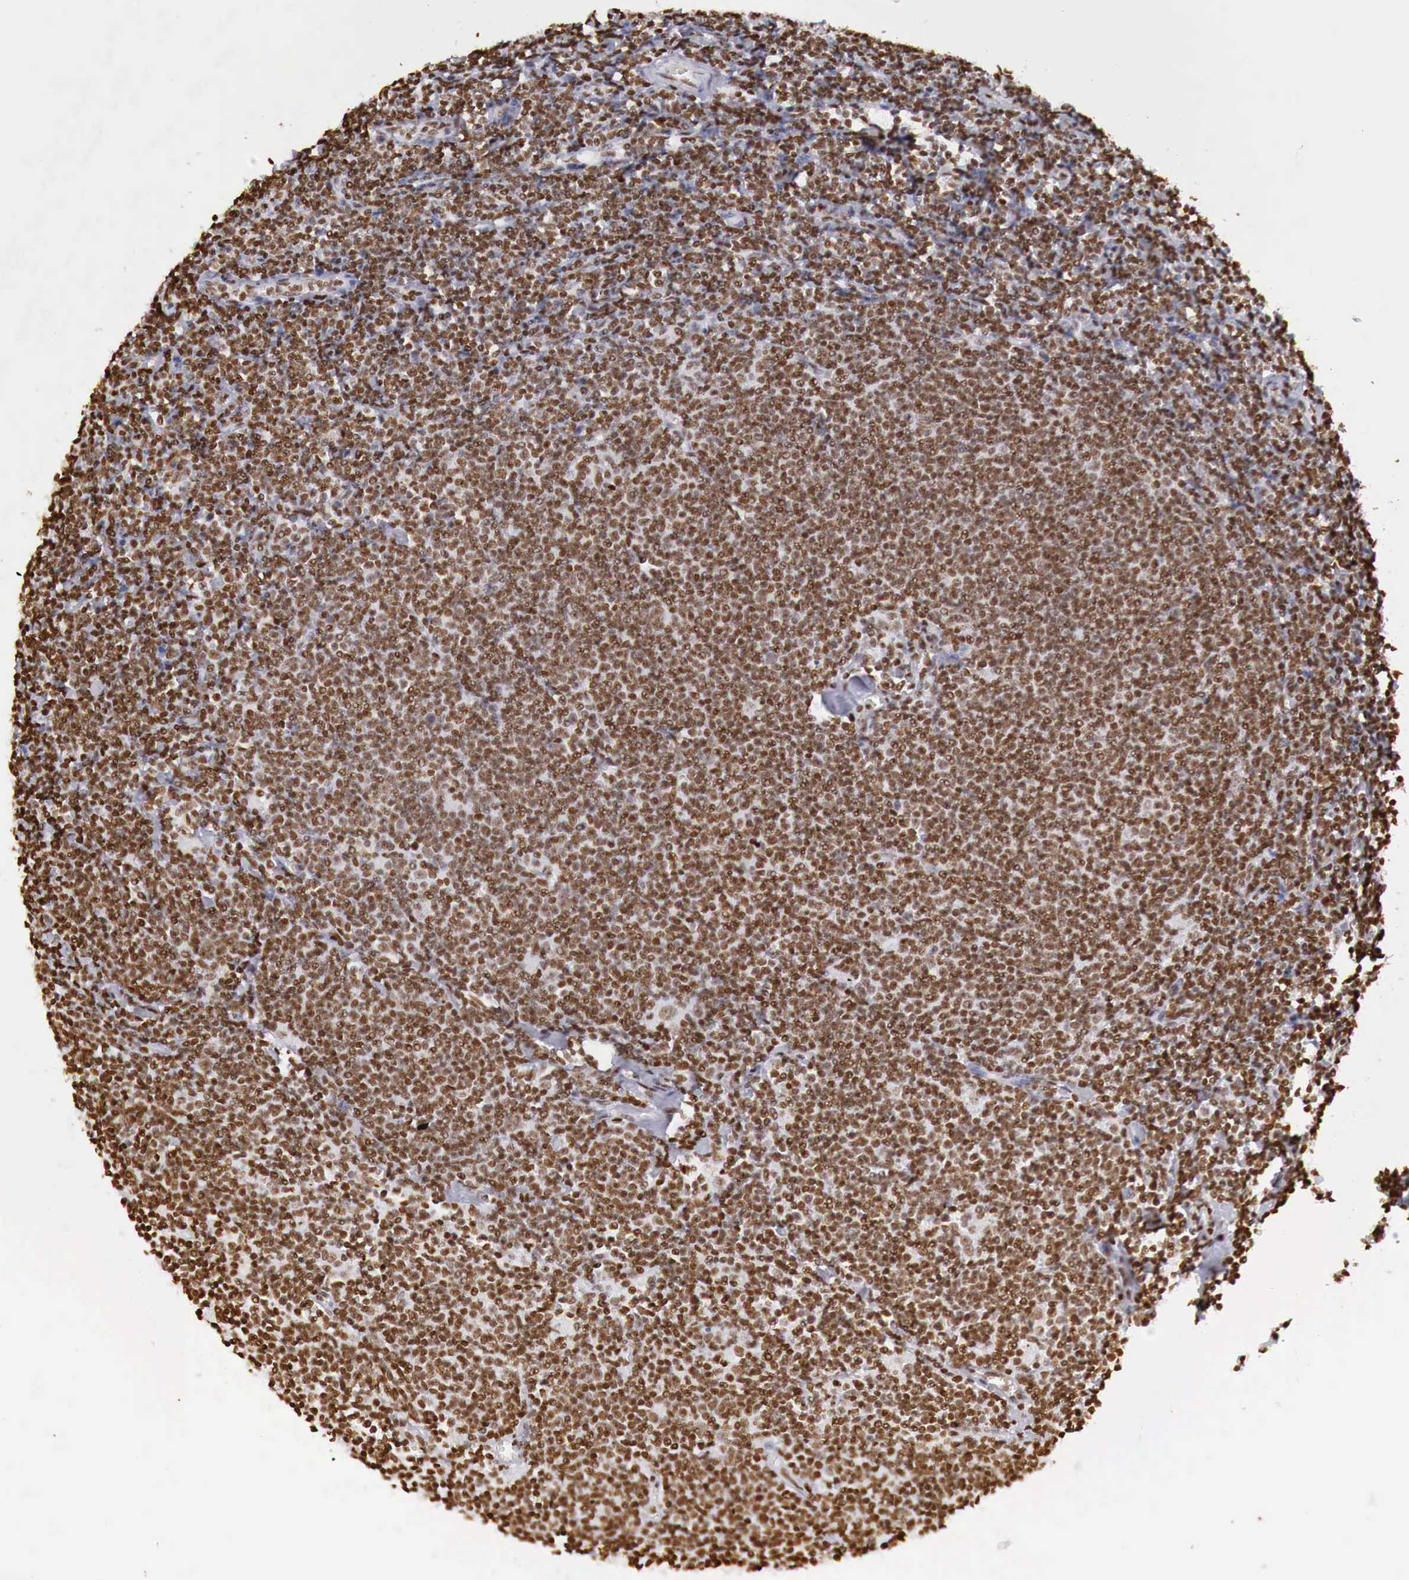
{"staining": {"intensity": "strong", "quantity": ">75%", "location": "nuclear"}, "tissue": "lymphoma", "cell_type": "Tumor cells", "image_type": "cancer", "snomed": [{"axis": "morphology", "description": "Malignant lymphoma, non-Hodgkin's type, Low grade"}, {"axis": "topography", "description": "Lymph node"}], "caption": "Immunohistochemistry photomicrograph of human malignant lymphoma, non-Hodgkin's type (low-grade) stained for a protein (brown), which demonstrates high levels of strong nuclear staining in approximately >75% of tumor cells.", "gene": "DKC1", "patient": {"sex": "male", "age": 65}}